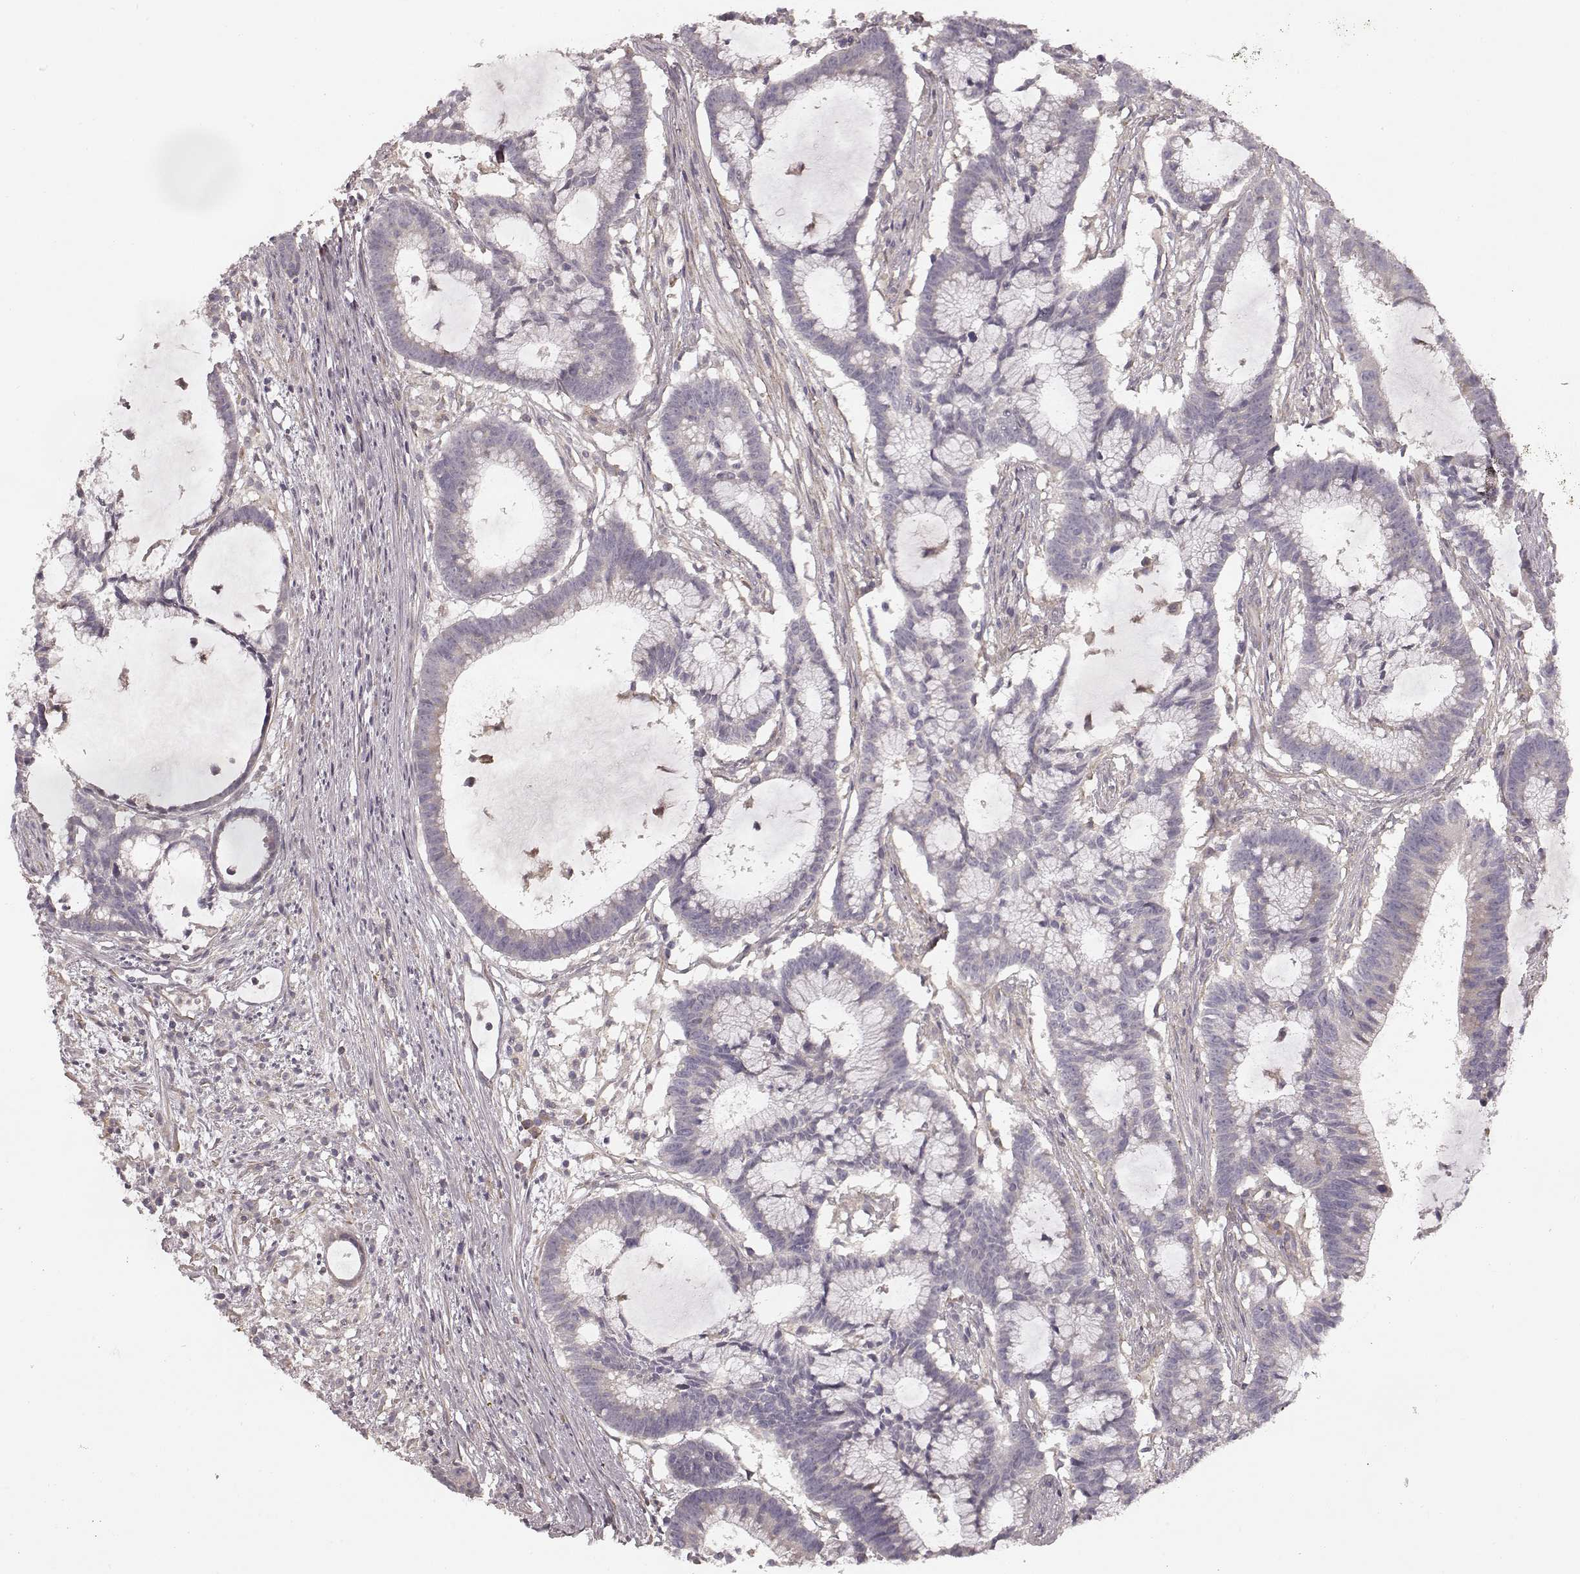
{"staining": {"intensity": "negative", "quantity": "none", "location": "none"}, "tissue": "colorectal cancer", "cell_type": "Tumor cells", "image_type": "cancer", "snomed": [{"axis": "morphology", "description": "Adenocarcinoma, NOS"}, {"axis": "topography", "description": "Colon"}], "caption": "Immunohistochemical staining of colorectal cancer (adenocarcinoma) demonstrates no significant positivity in tumor cells.", "gene": "KCNJ9", "patient": {"sex": "female", "age": 78}}